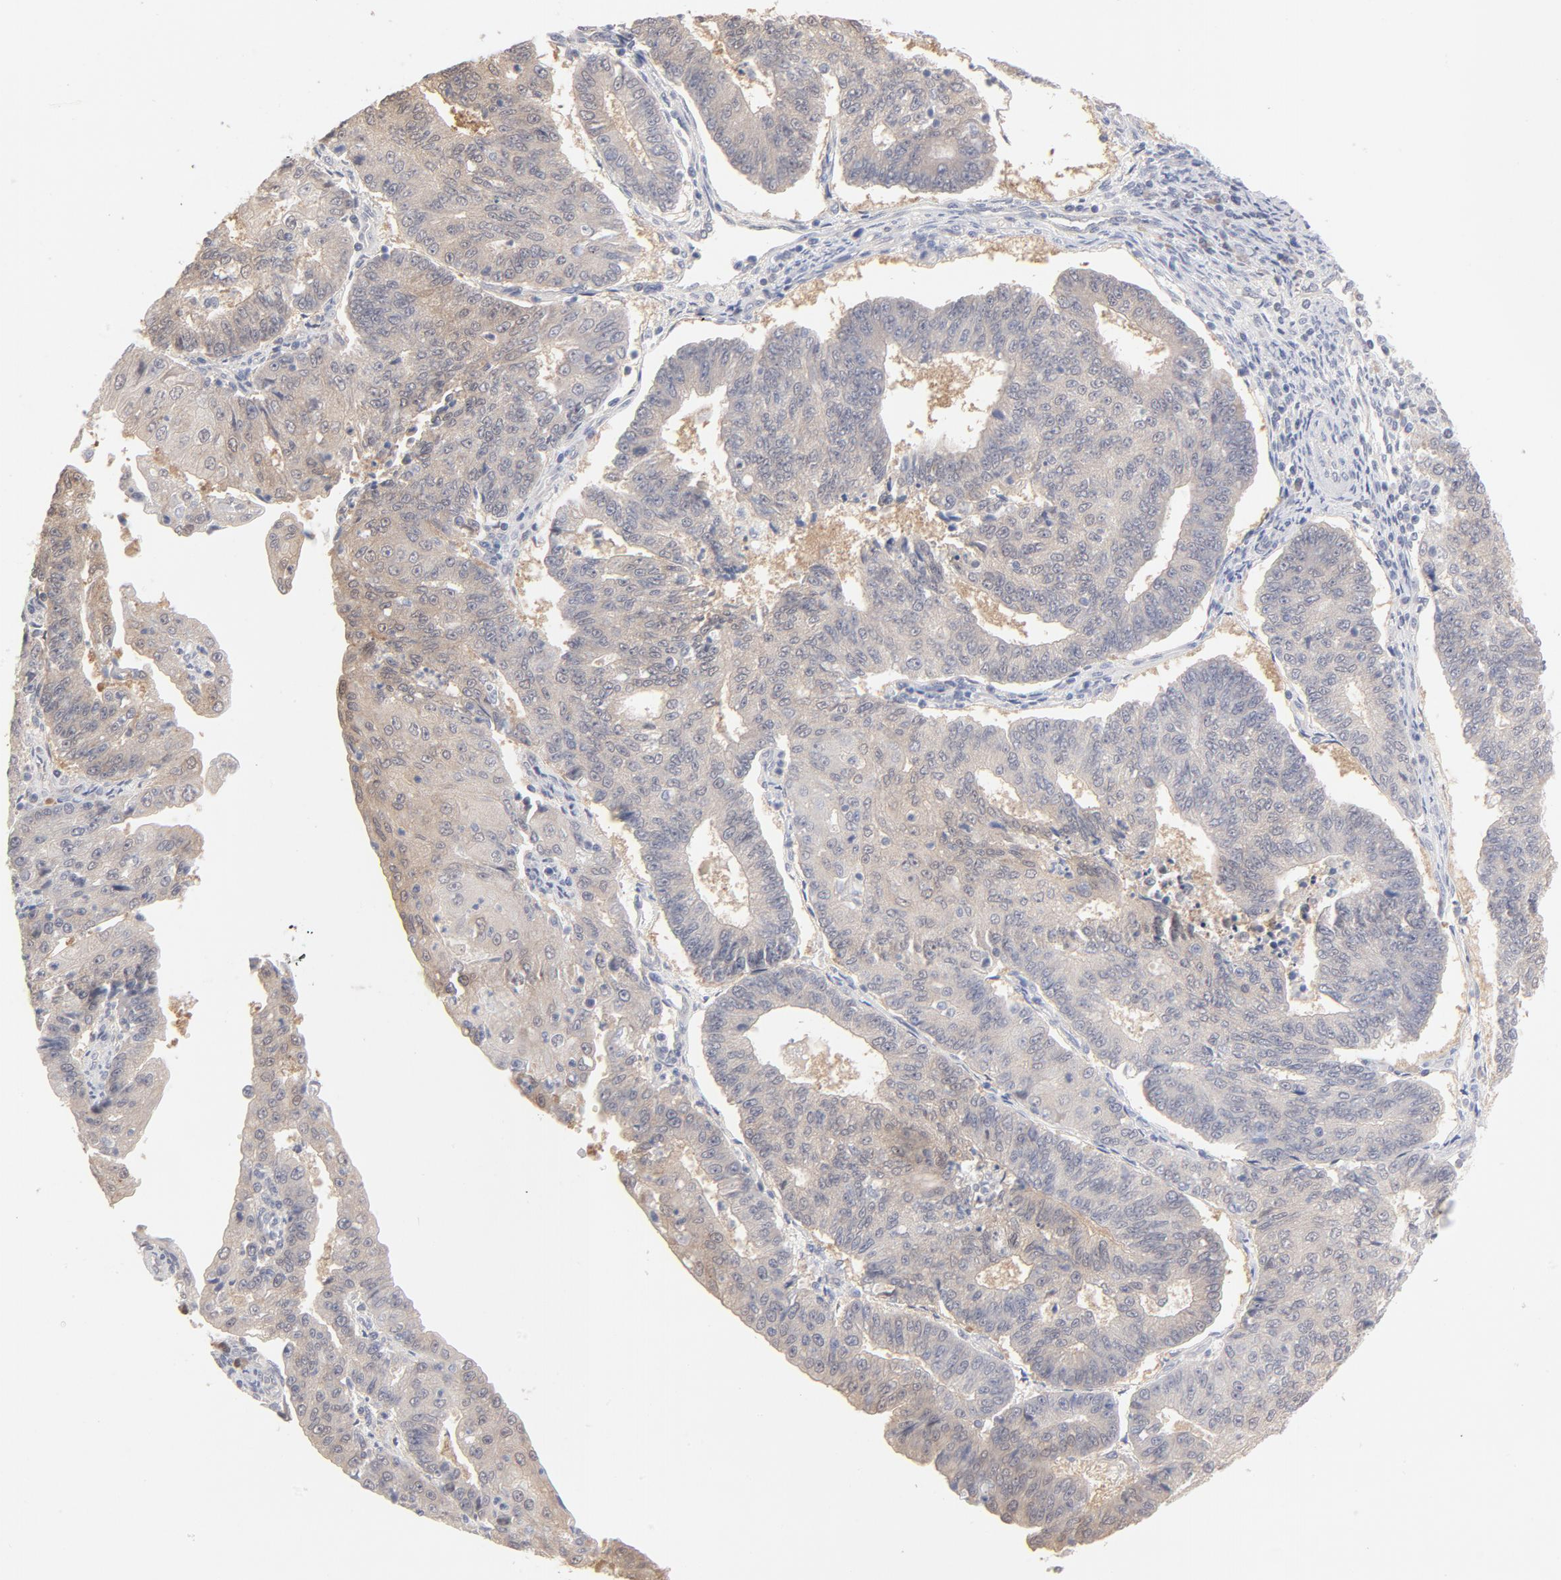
{"staining": {"intensity": "weak", "quantity": "25%-75%", "location": "cytoplasmic/membranous"}, "tissue": "endometrial cancer", "cell_type": "Tumor cells", "image_type": "cancer", "snomed": [{"axis": "morphology", "description": "Adenocarcinoma, NOS"}, {"axis": "topography", "description": "Endometrium"}], "caption": "Endometrial cancer stained with DAB immunohistochemistry (IHC) exhibits low levels of weak cytoplasmic/membranous staining in approximately 25%-75% of tumor cells. (Stains: DAB (3,3'-diaminobenzidine) in brown, nuclei in blue, Microscopy: brightfield microscopy at high magnification).", "gene": "MIF", "patient": {"sex": "female", "age": 56}}